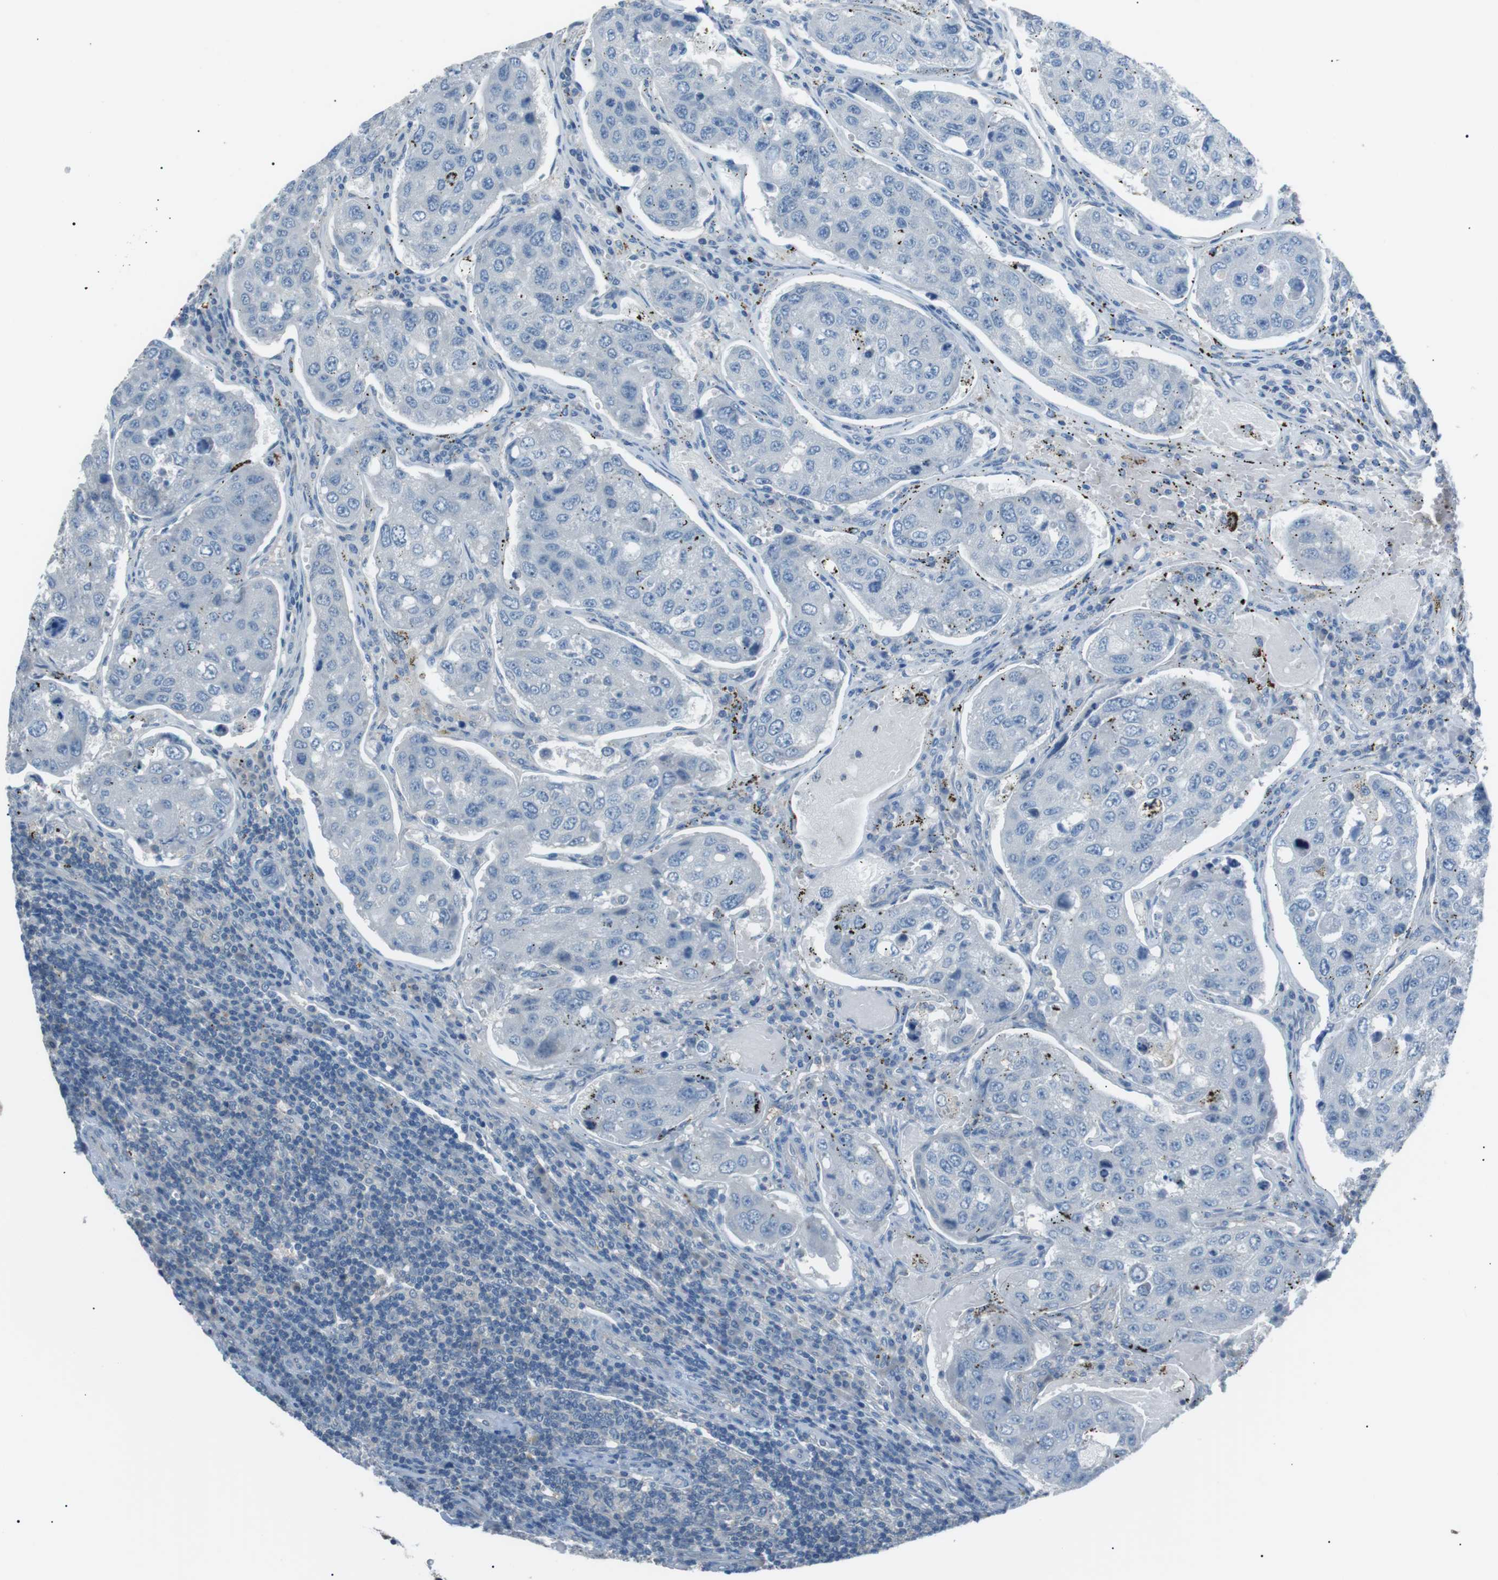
{"staining": {"intensity": "negative", "quantity": "none", "location": "none"}, "tissue": "urothelial cancer", "cell_type": "Tumor cells", "image_type": "cancer", "snomed": [{"axis": "morphology", "description": "Urothelial carcinoma, High grade"}, {"axis": "topography", "description": "Lymph node"}, {"axis": "topography", "description": "Urinary bladder"}], "caption": "Immunohistochemistry (IHC) histopathology image of neoplastic tissue: human urothelial carcinoma (high-grade) stained with DAB reveals no significant protein staining in tumor cells.", "gene": "CDH26", "patient": {"sex": "male", "age": 51}}